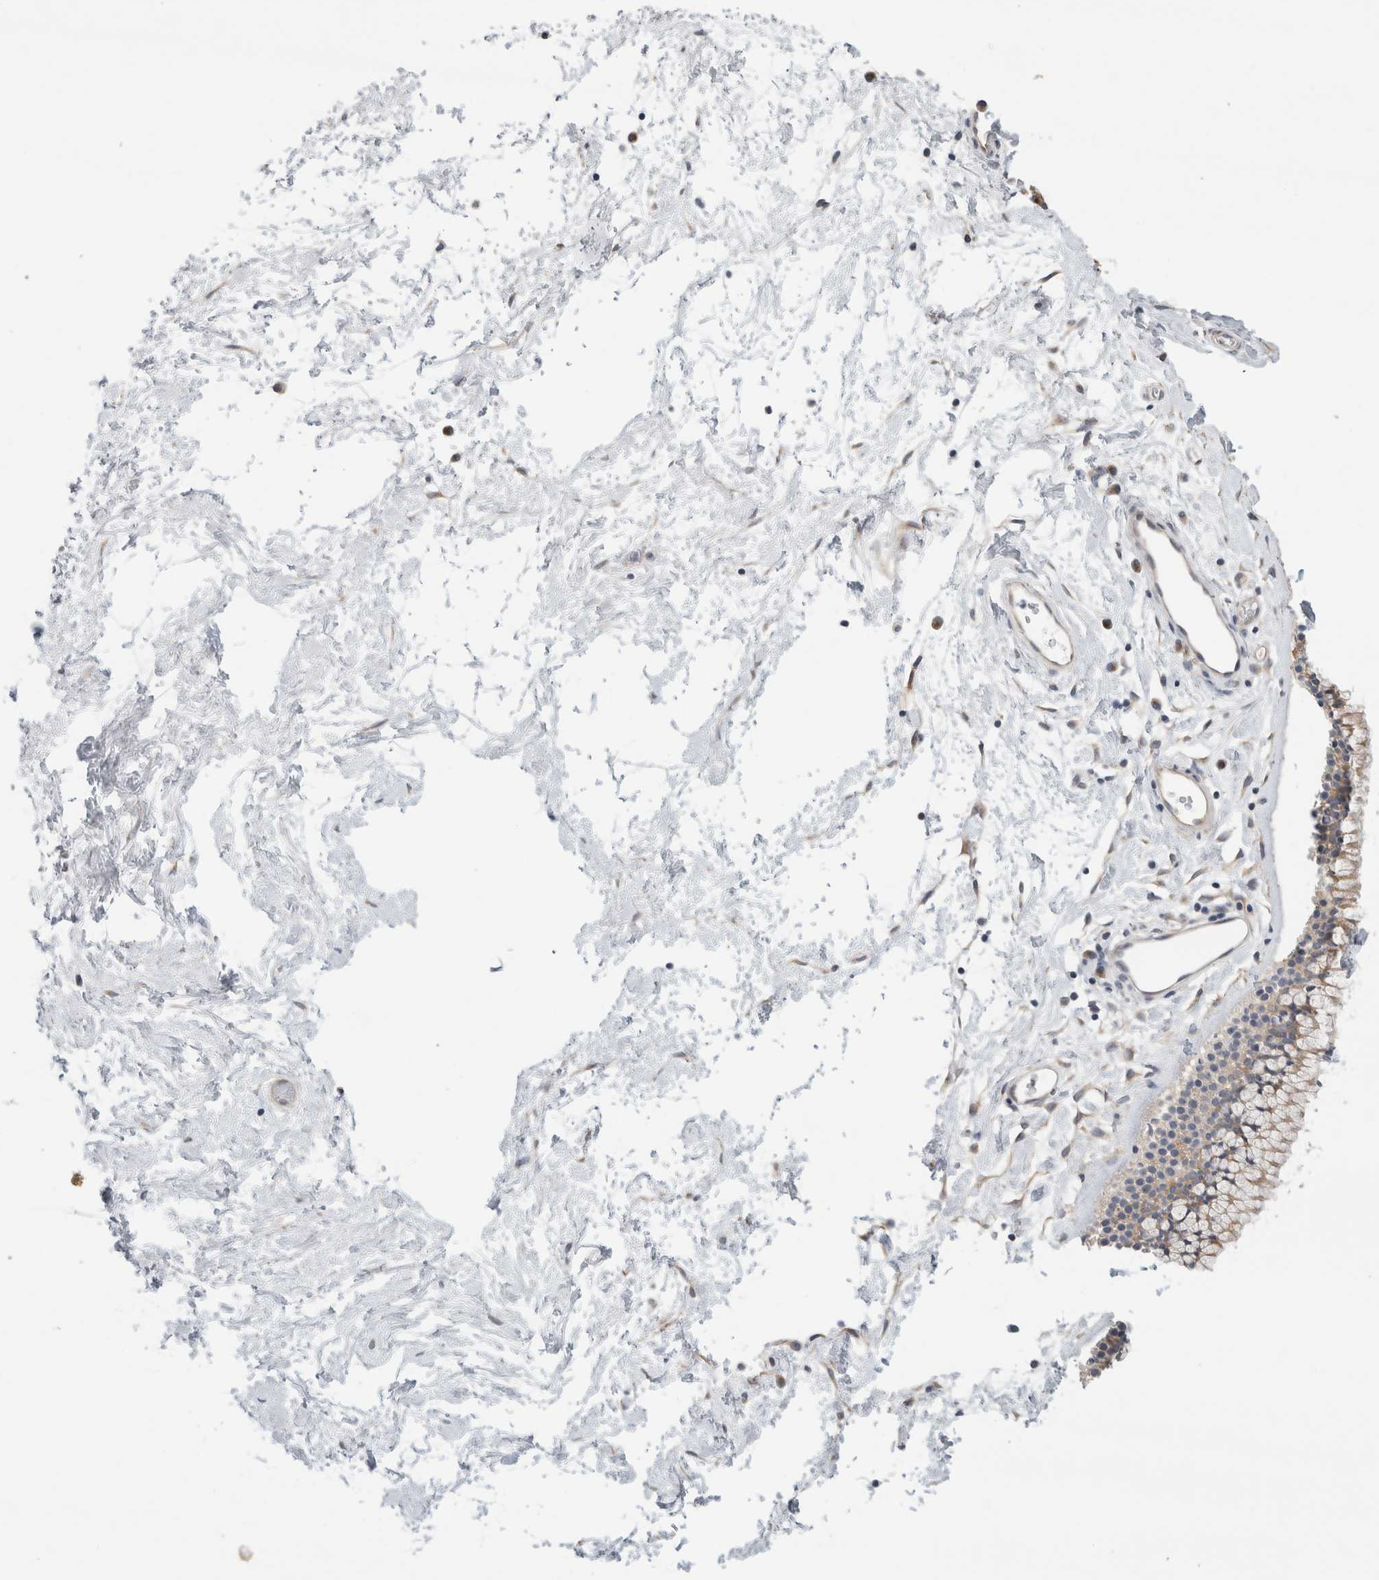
{"staining": {"intensity": "moderate", "quantity": "25%-75%", "location": "cytoplasmic/membranous"}, "tissue": "nasopharynx", "cell_type": "Respiratory epithelial cells", "image_type": "normal", "snomed": [{"axis": "morphology", "description": "Normal tissue, NOS"}, {"axis": "morphology", "description": "Inflammation, NOS"}, {"axis": "topography", "description": "Nasopharynx"}], "caption": "A medium amount of moderate cytoplasmic/membranous expression is present in approximately 25%-75% of respiratory epithelial cells in normal nasopharynx.", "gene": "SYTL5", "patient": {"sex": "male", "age": 48}}